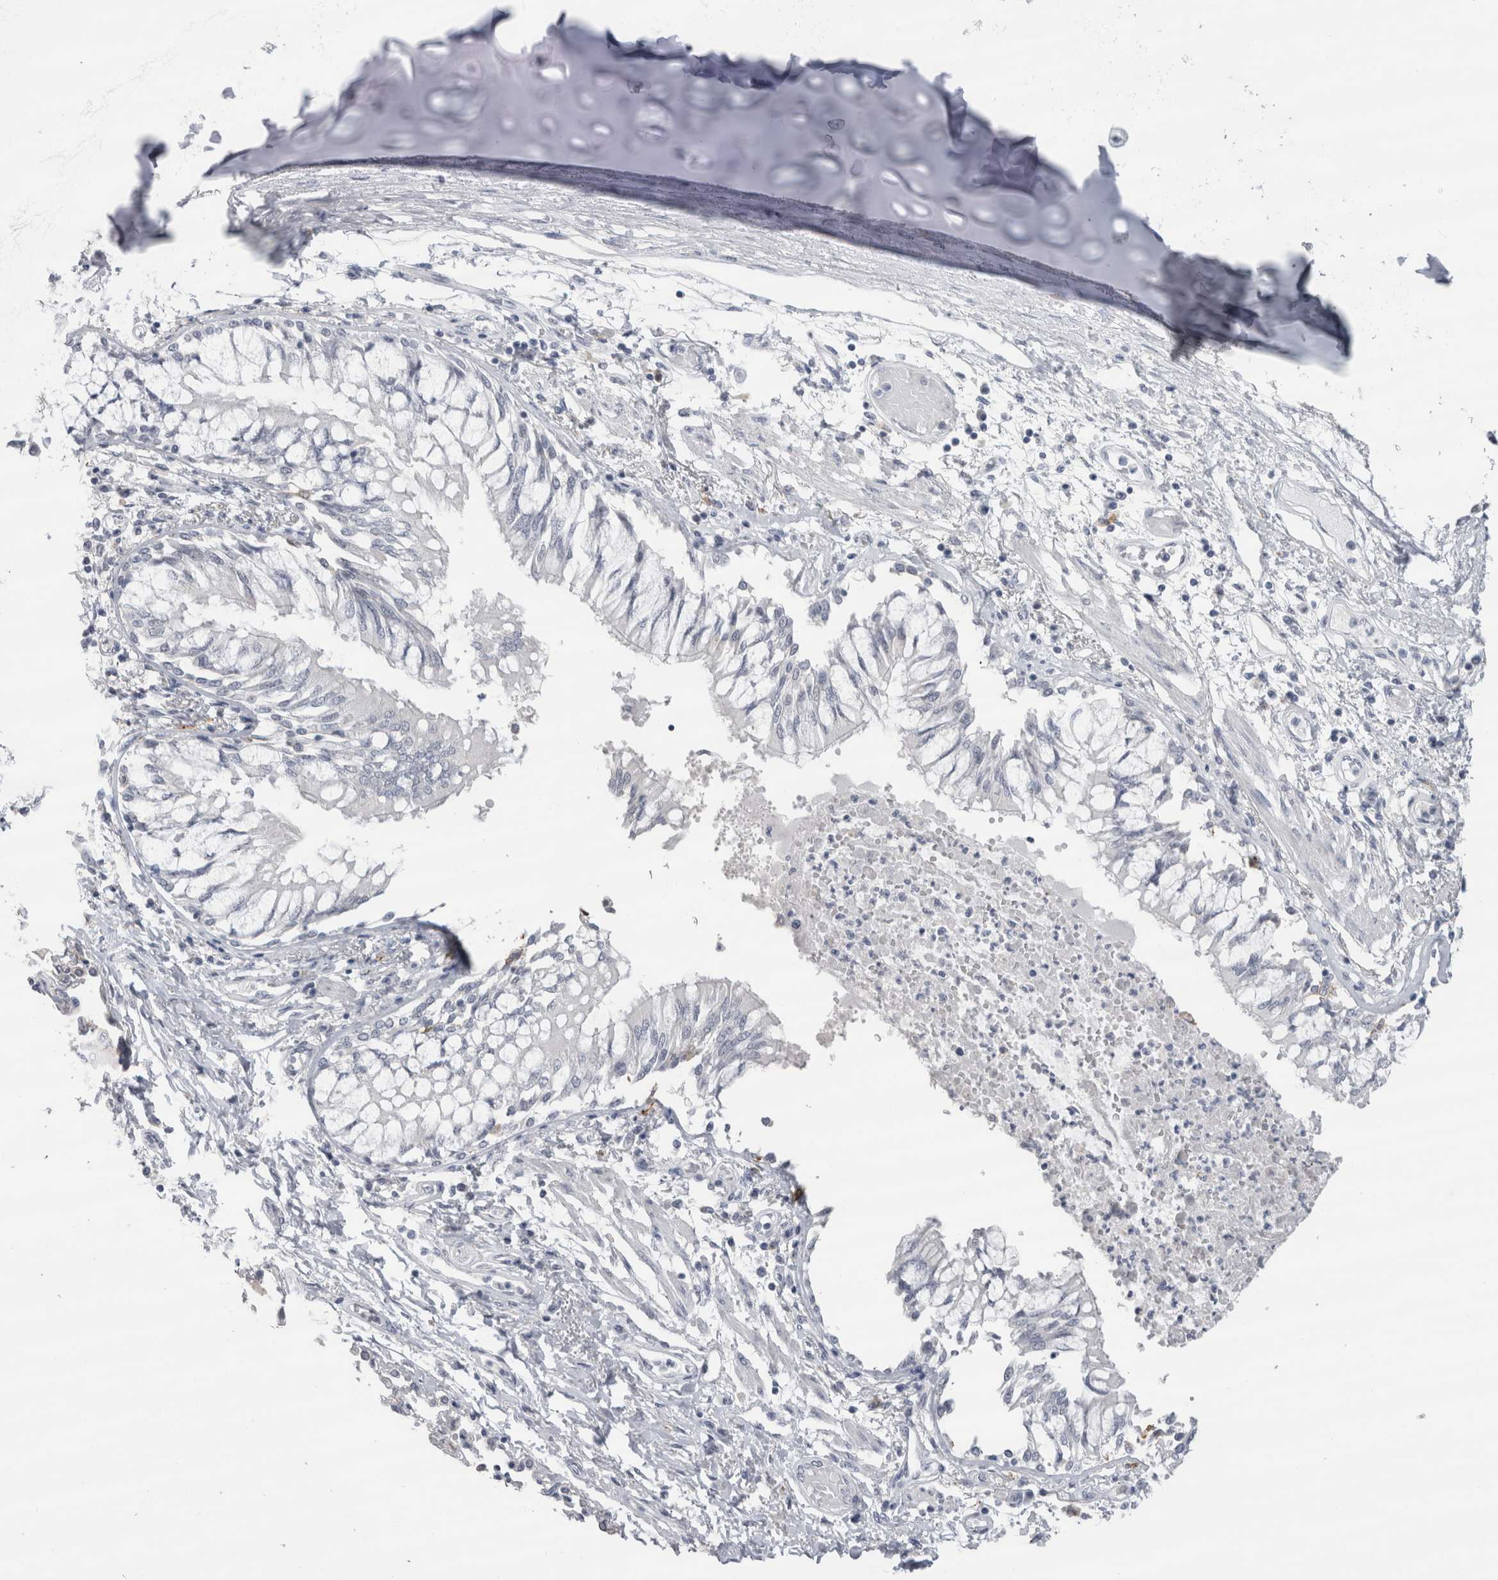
{"staining": {"intensity": "negative", "quantity": "none", "location": "none"}, "tissue": "bronchus", "cell_type": "Respiratory epithelial cells", "image_type": "normal", "snomed": [{"axis": "morphology", "description": "Normal tissue, NOS"}, {"axis": "topography", "description": "Cartilage tissue"}, {"axis": "topography", "description": "Bronchus"}, {"axis": "topography", "description": "Lung"}], "caption": "Bronchus stained for a protein using immunohistochemistry displays no positivity respiratory epithelial cells.", "gene": "CDH17", "patient": {"sex": "female", "age": 49}}